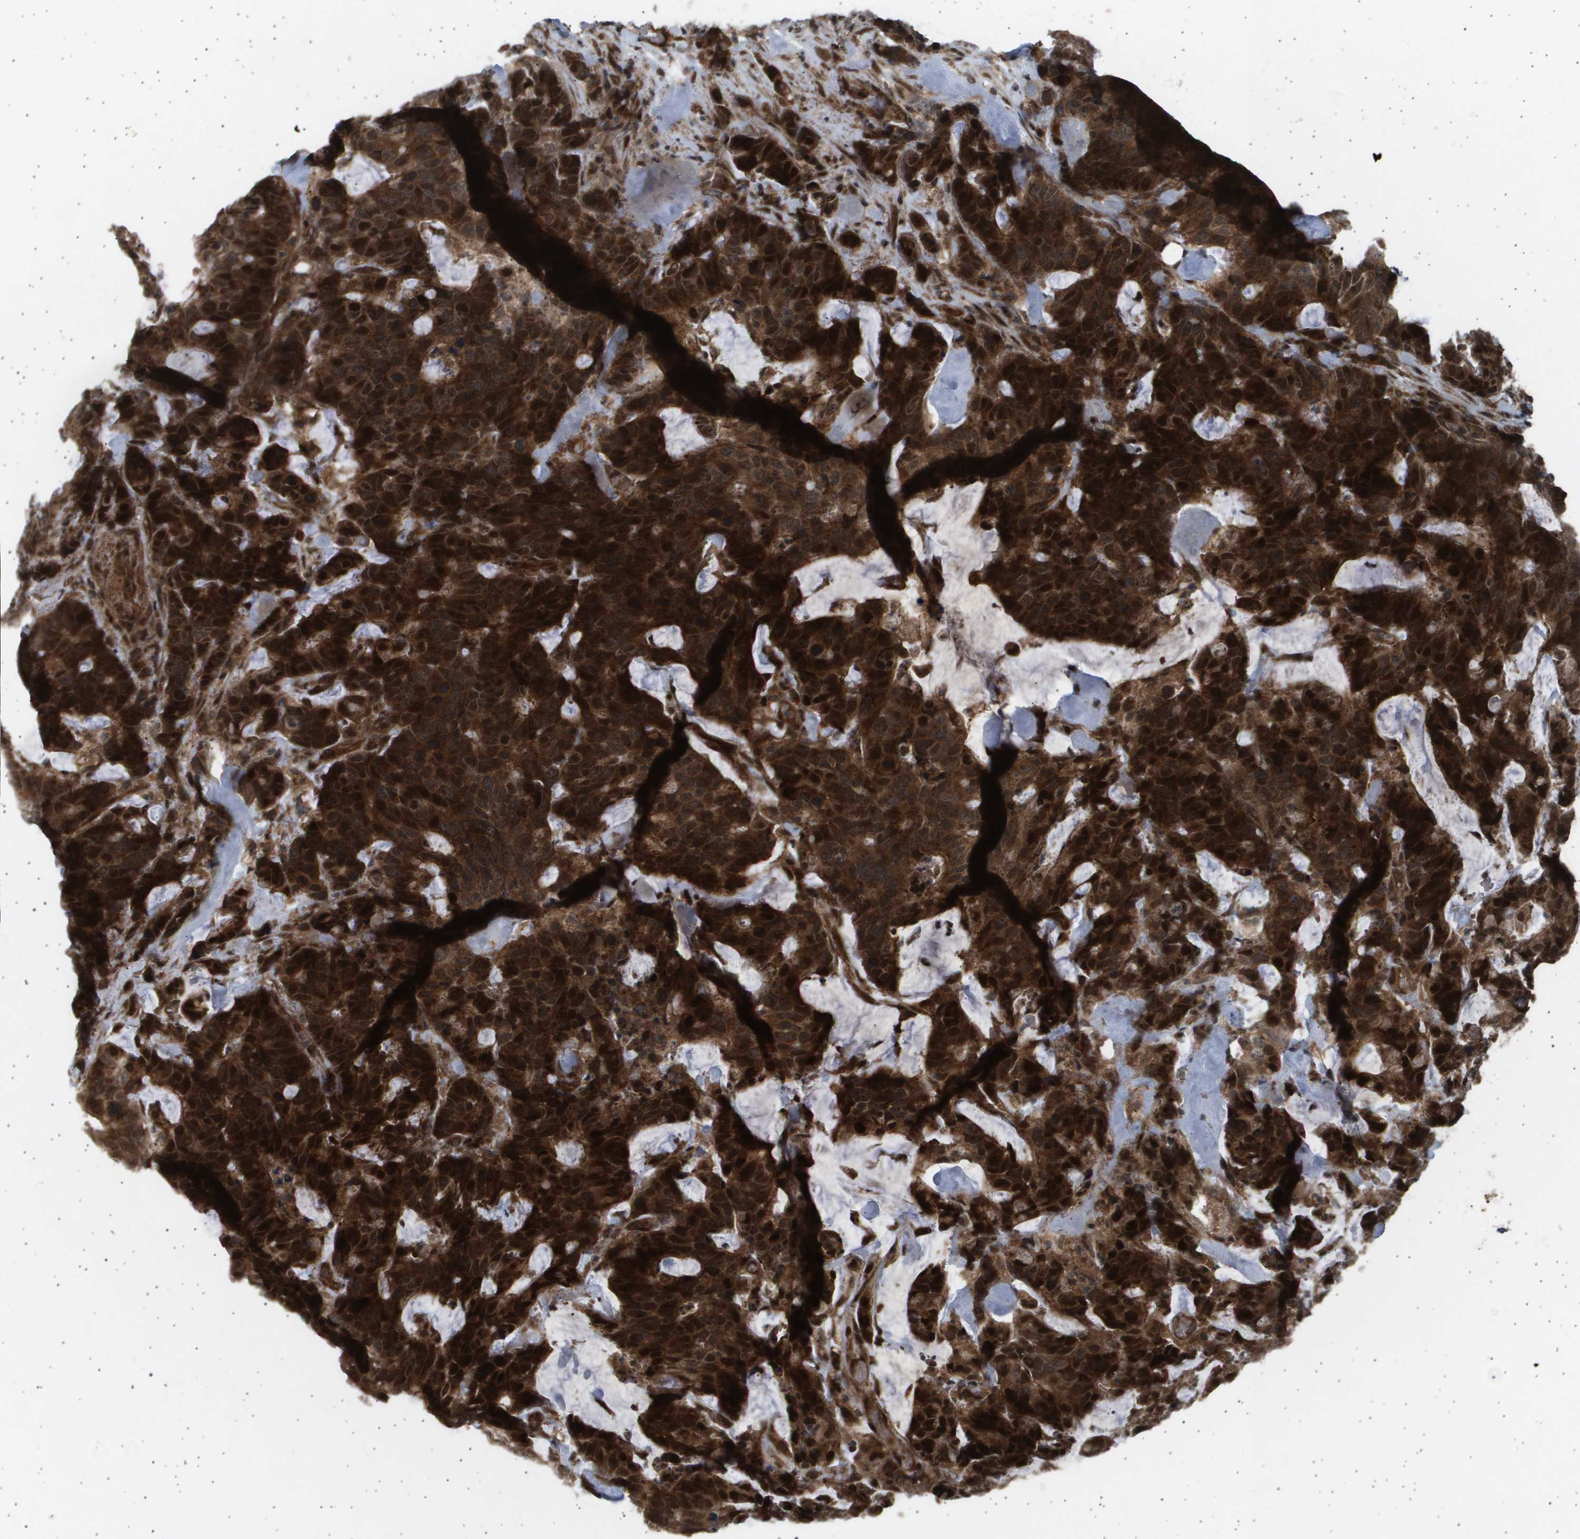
{"staining": {"intensity": "strong", "quantity": ">75%", "location": "cytoplasmic/membranous,nuclear"}, "tissue": "colorectal cancer", "cell_type": "Tumor cells", "image_type": "cancer", "snomed": [{"axis": "morphology", "description": "Adenocarcinoma, NOS"}, {"axis": "topography", "description": "Colon"}], "caption": "Immunohistochemical staining of human adenocarcinoma (colorectal) shows strong cytoplasmic/membranous and nuclear protein positivity in approximately >75% of tumor cells.", "gene": "TNRC6A", "patient": {"sex": "female", "age": 86}}